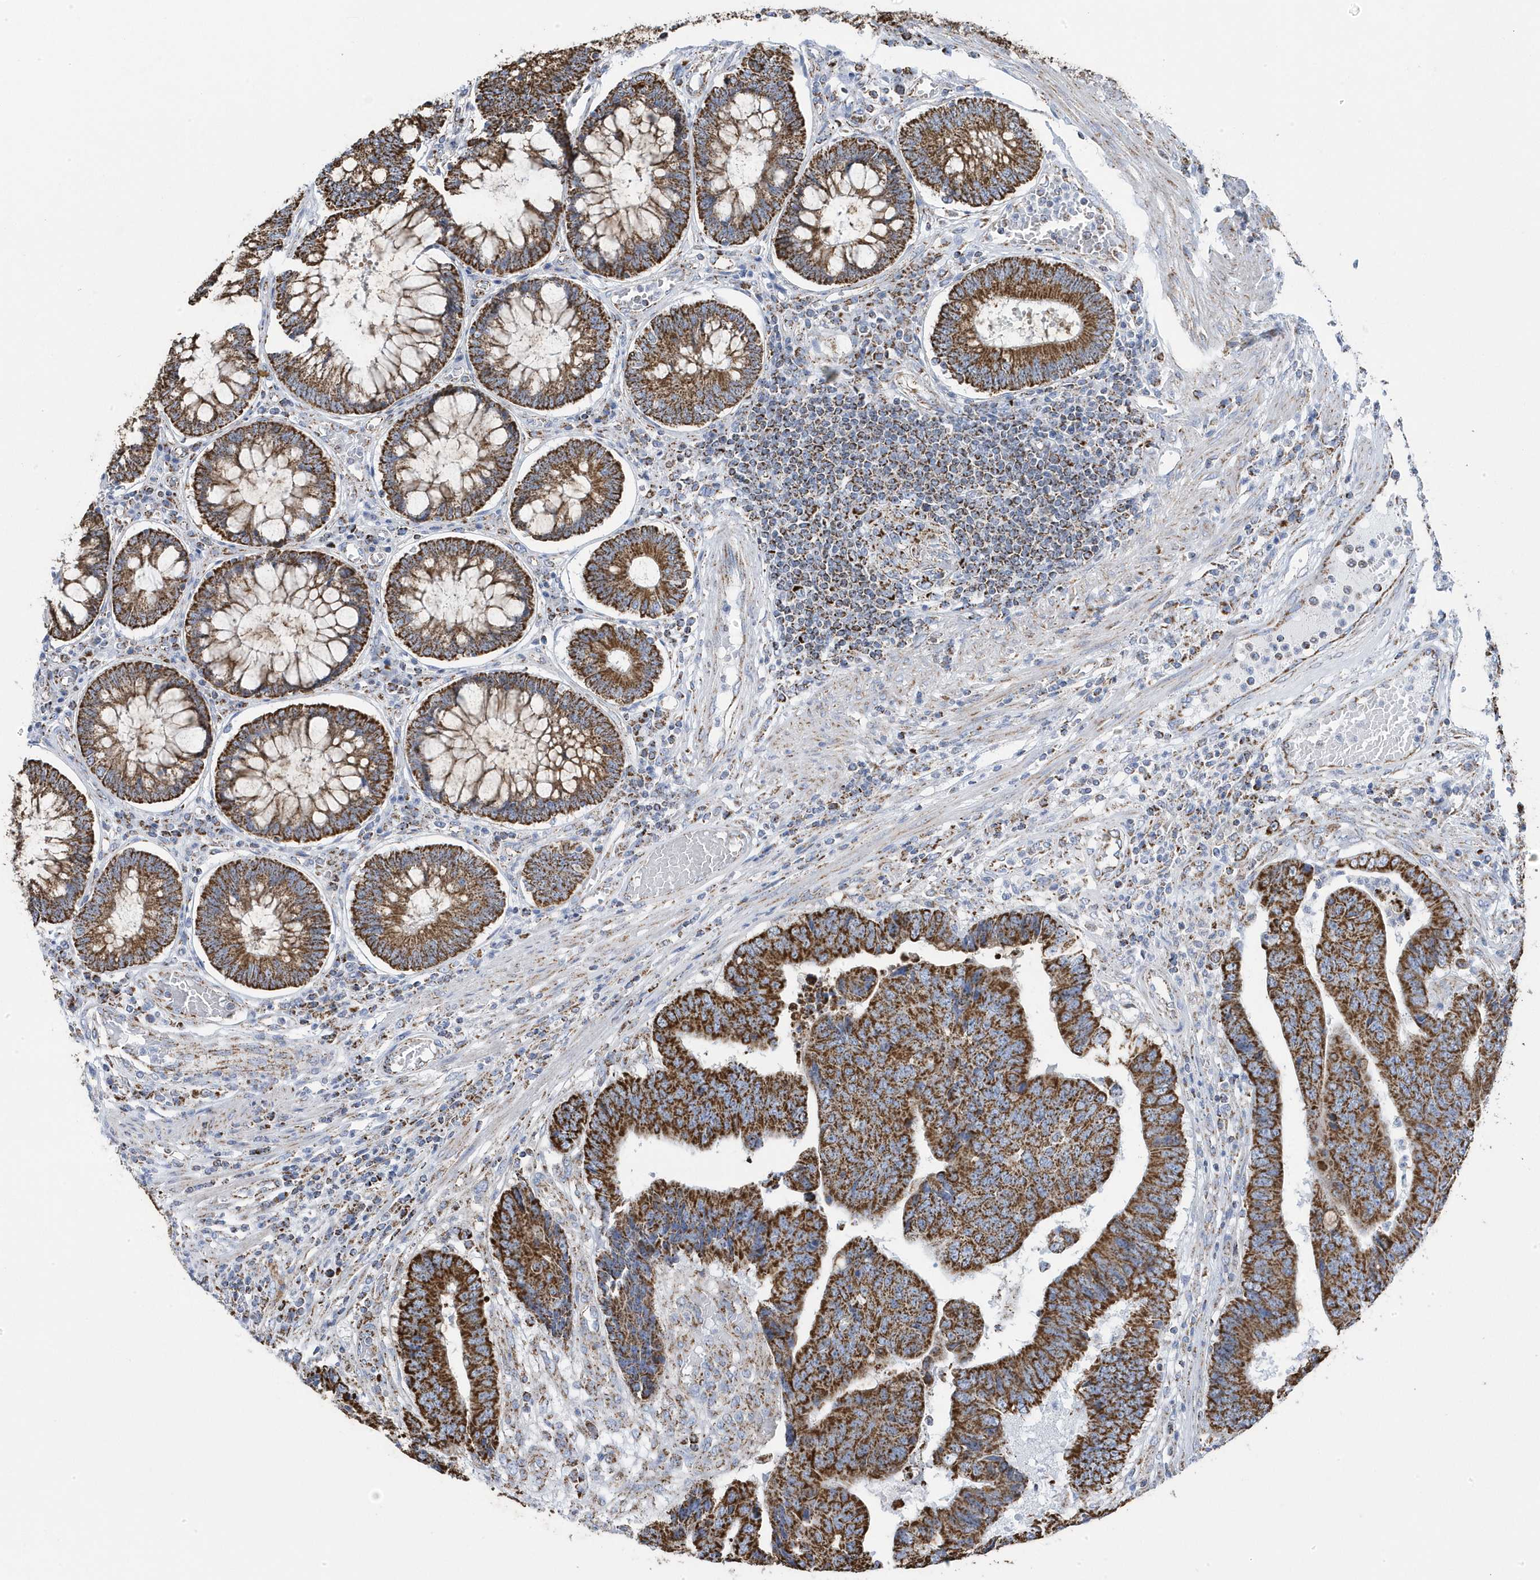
{"staining": {"intensity": "strong", "quantity": ">75%", "location": "cytoplasmic/membranous"}, "tissue": "colorectal cancer", "cell_type": "Tumor cells", "image_type": "cancer", "snomed": [{"axis": "morphology", "description": "Adenocarcinoma, NOS"}, {"axis": "topography", "description": "Rectum"}], "caption": "About >75% of tumor cells in human adenocarcinoma (colorectal) display strong cytoplasmic/membranous protein staining as visualized by brown immunohistochemical staining.", "gene": "GTPBP8", "patient": {"sex": "male", "age": 84}}